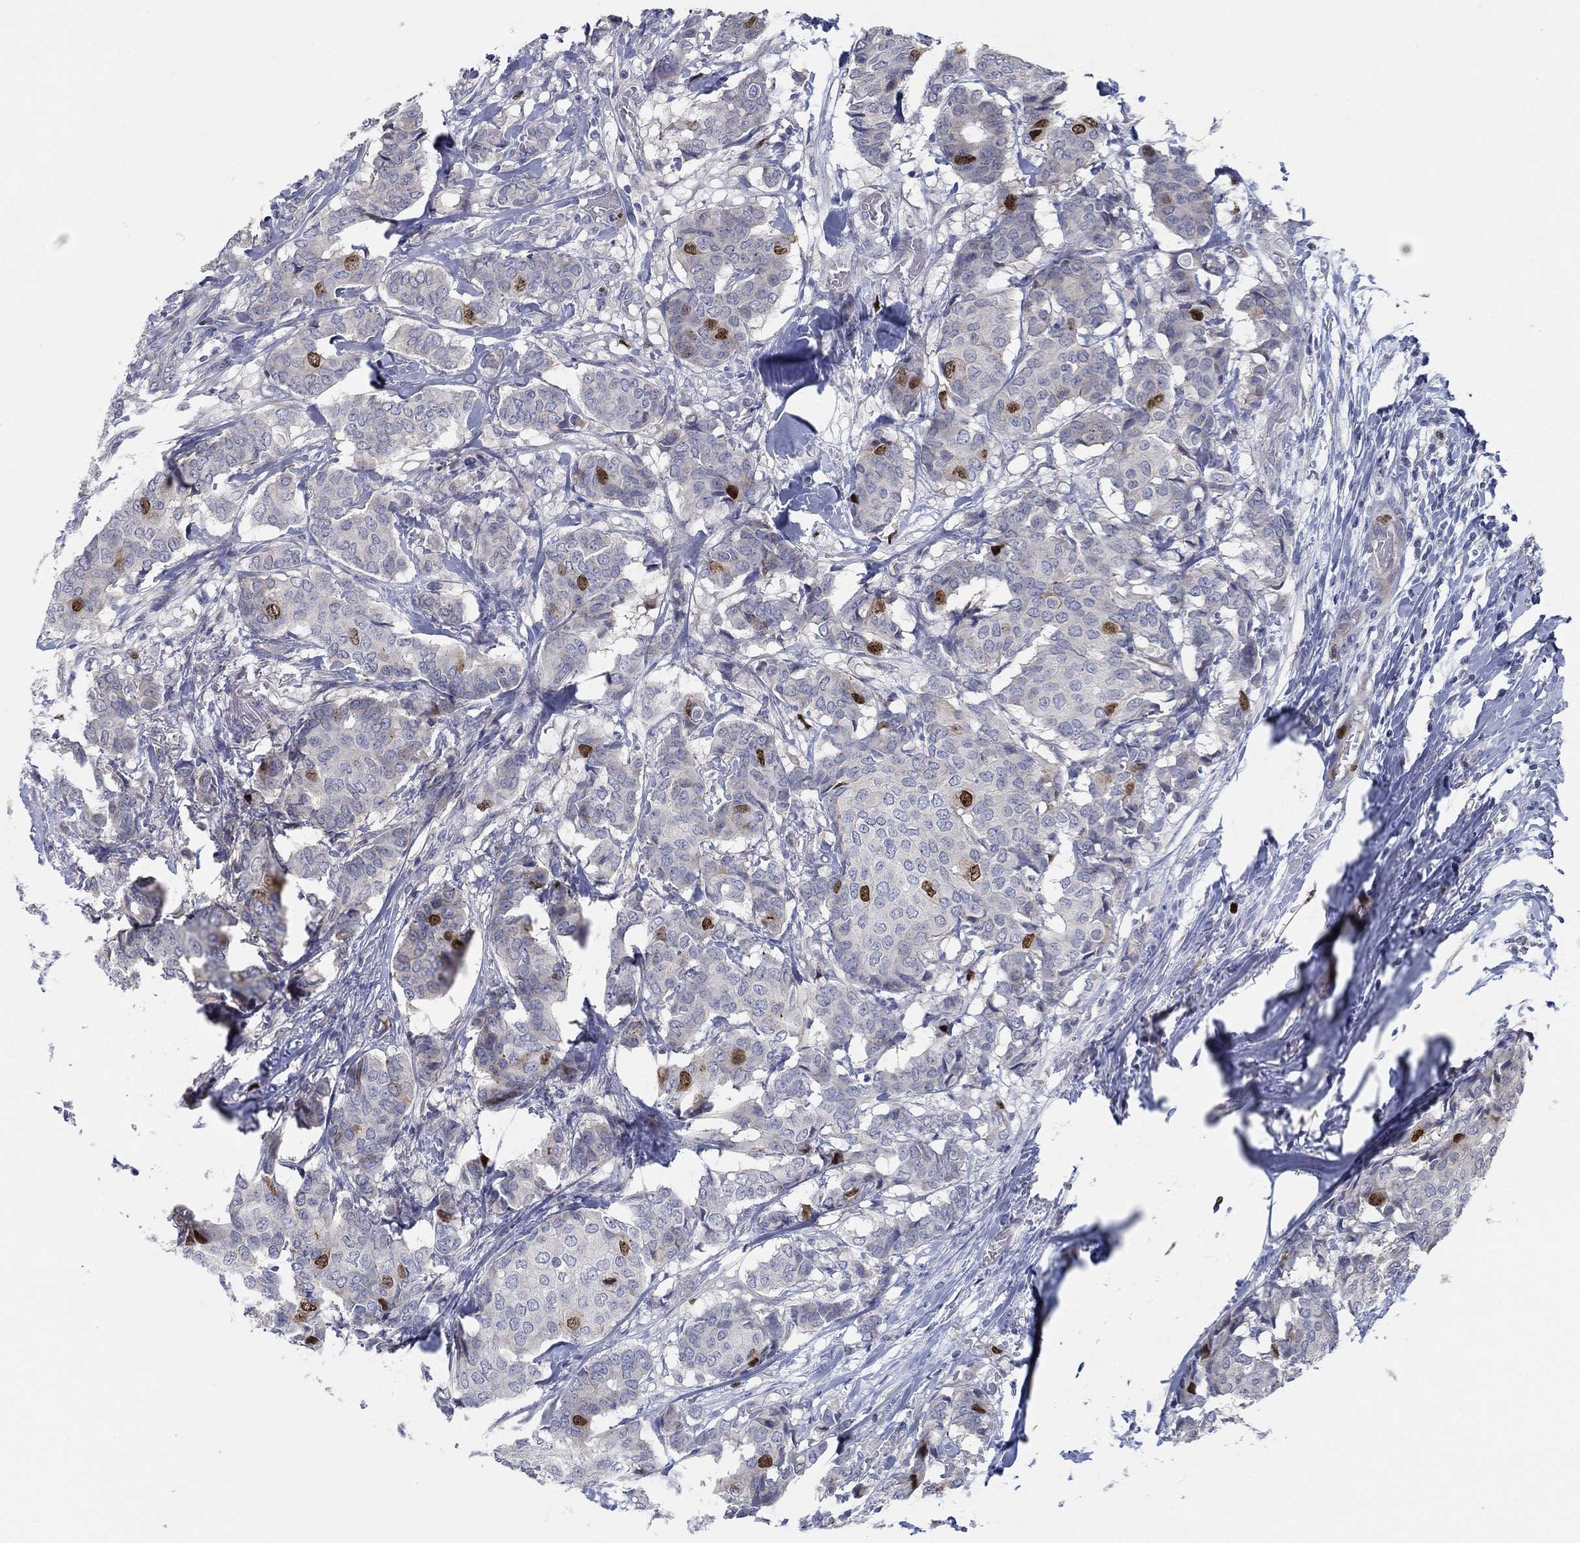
{"staining": {"intensity": "strong", "quantity": "<25%", "location": "nuclear"}, "tissue": "breast cancer", "cell_type": "Tumor cells", "image_type": "cancer", "snomed": [{"axis": "morphology", "description": "Duct carcinoma"}, {"axis": "topography", "description": "Breast"}], "caption": "Brown immunohistochemical staining in human breast cancer (invasive ductal carcinoma) demonstrates strong nuclear expression in approximately <25% of tumor cells. (DAB IHC, brown staining for protein, blue staining for nuclei).", "gene": "PRC1", "patient": {"sex": "female", "age": 75}}